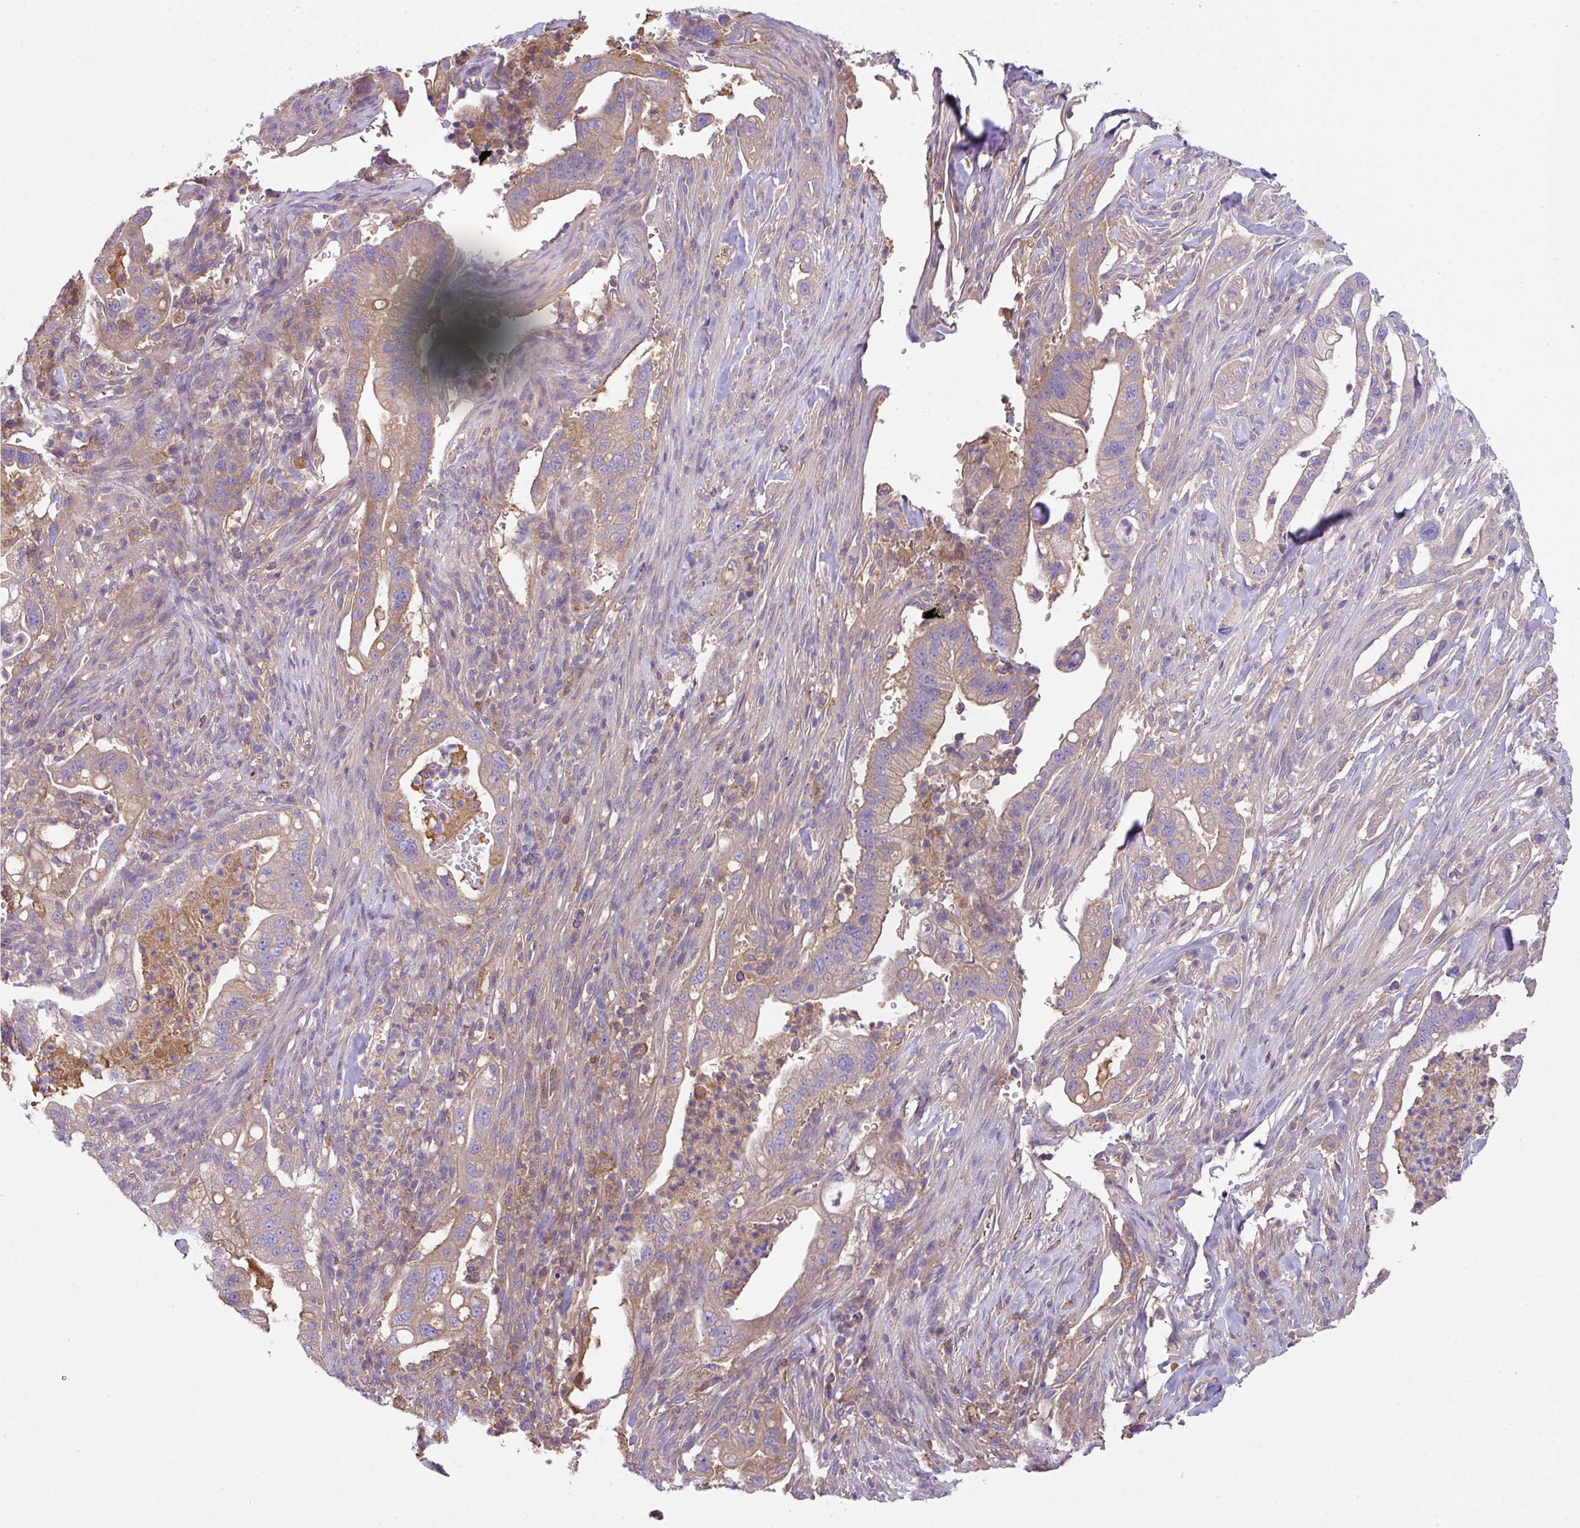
{"staining": {"intensity": "moderate", "quantity": "25%-75%", "location": "cytoplasmic/membranous"}, "tissue": "pancreatic cancer", "cell_type": "Tumor cells", "image_type": "cancer", "snomed": [{"axis": "morphology", "description": "Adenocarcinoma, NOS"}, {"axis": "topography", "description": "Pancreas"}], "caption": "The image exhibits immunohistochemical staining of pancreatic cancer. There is moderate cytoplasmic/membranous expression is identified in approximately 25%-75% of tumor cells.", "gene": "DNAL1", "patient": {"sex": "male", "age": 44}}